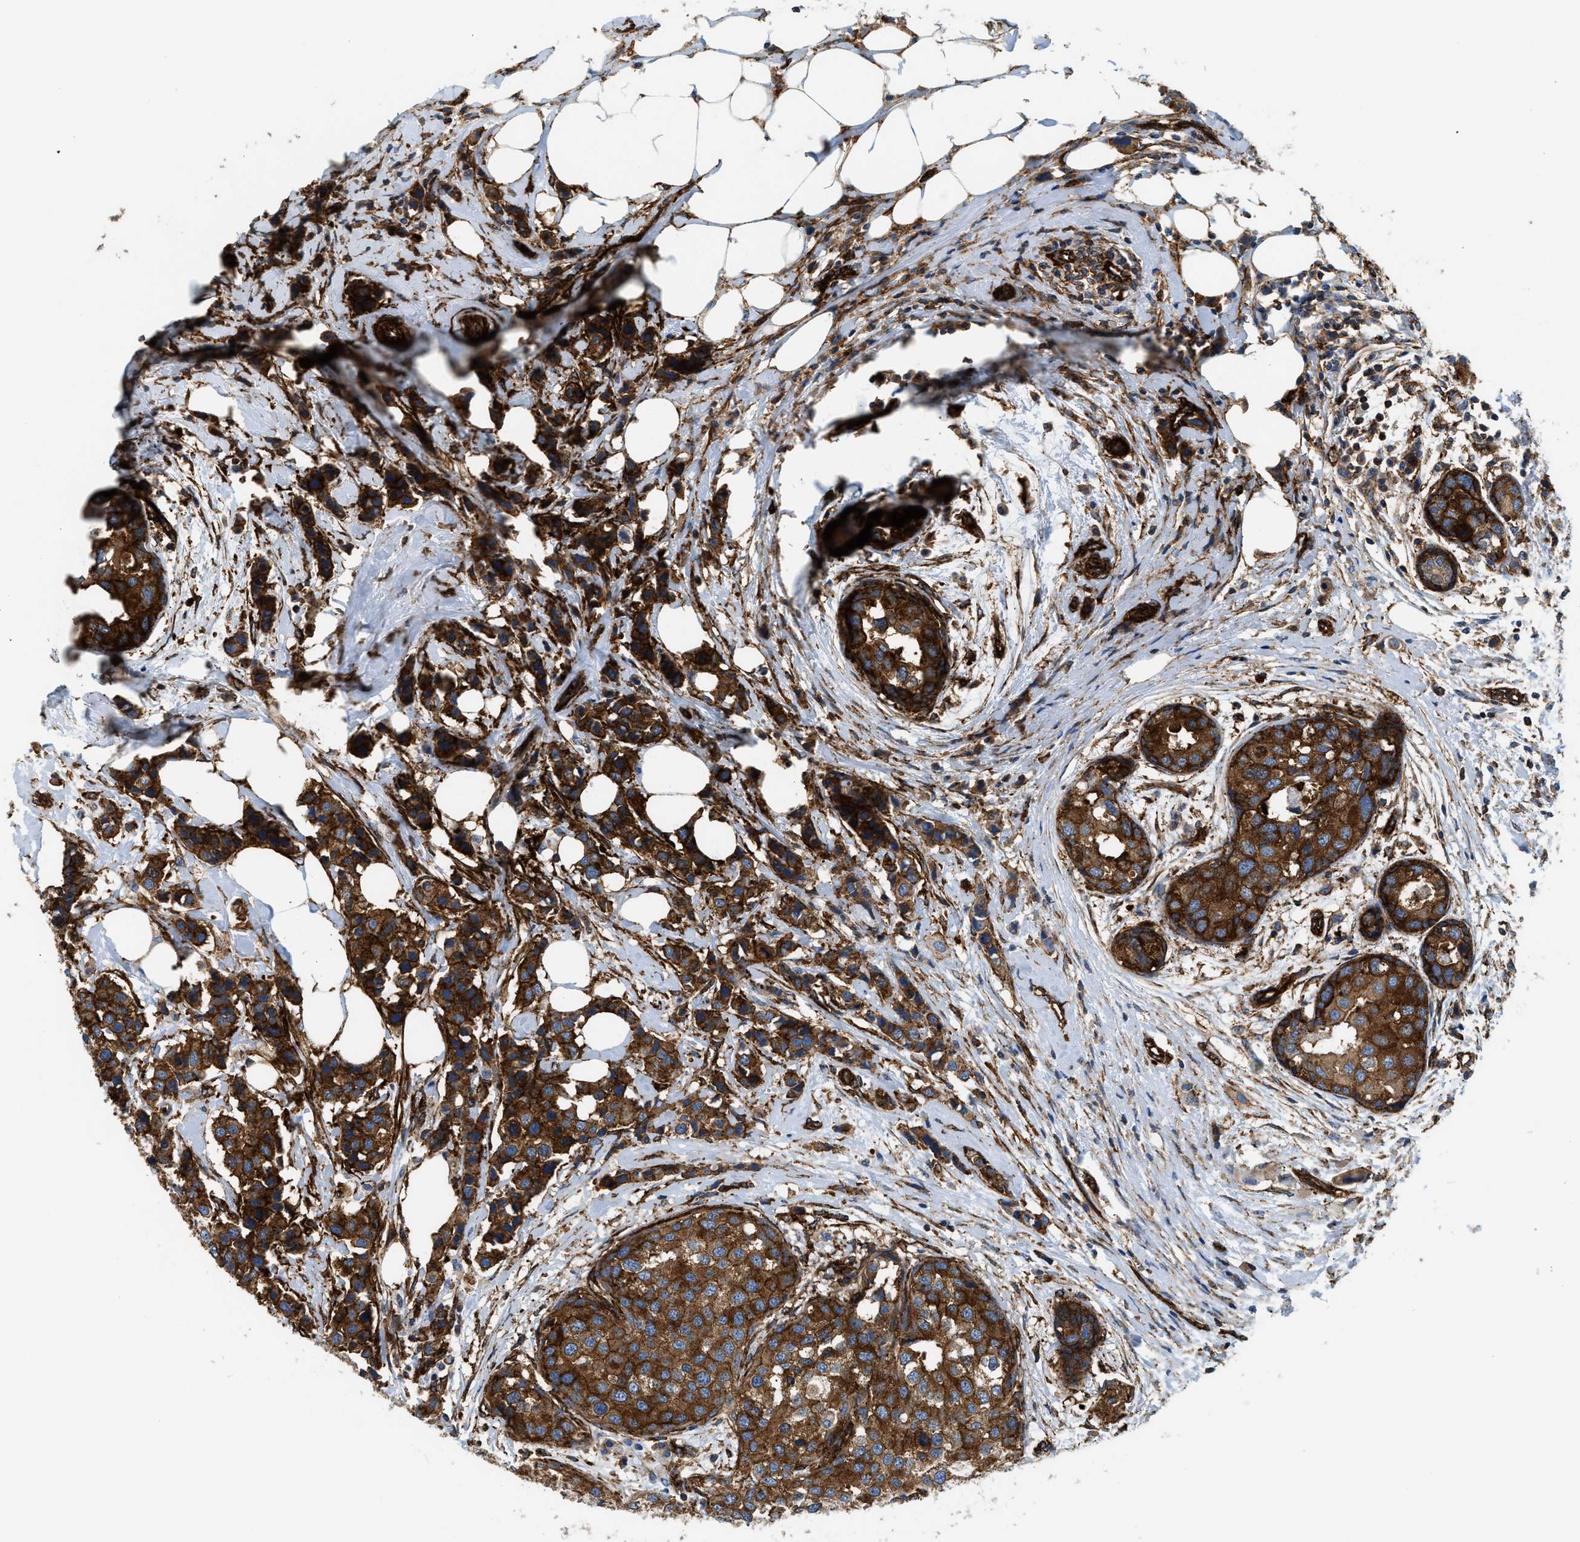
{"staining": {"intensity": "strong", "quantity": ">75%", "location": "cytoplasmic/membranous"}, "tissue": "breast cancer", "cell_type": "Tumor cells", "image_type": "cancer", "snomed": [{"axis": "morphology", "description": "Normal tissue, NOS"}, {"axis": "morphology", "description": "Duct carcinoma"}, {"axis": "topography", "description": "Breast"}], "caption": "Breast cancer stained for a protein (brown) demonstrates strong cytoplasmic/membranous positive expression in about >75% of tumor cells.", "gene": "HIP1", "patient": {"sex": "female", "age": 50}}